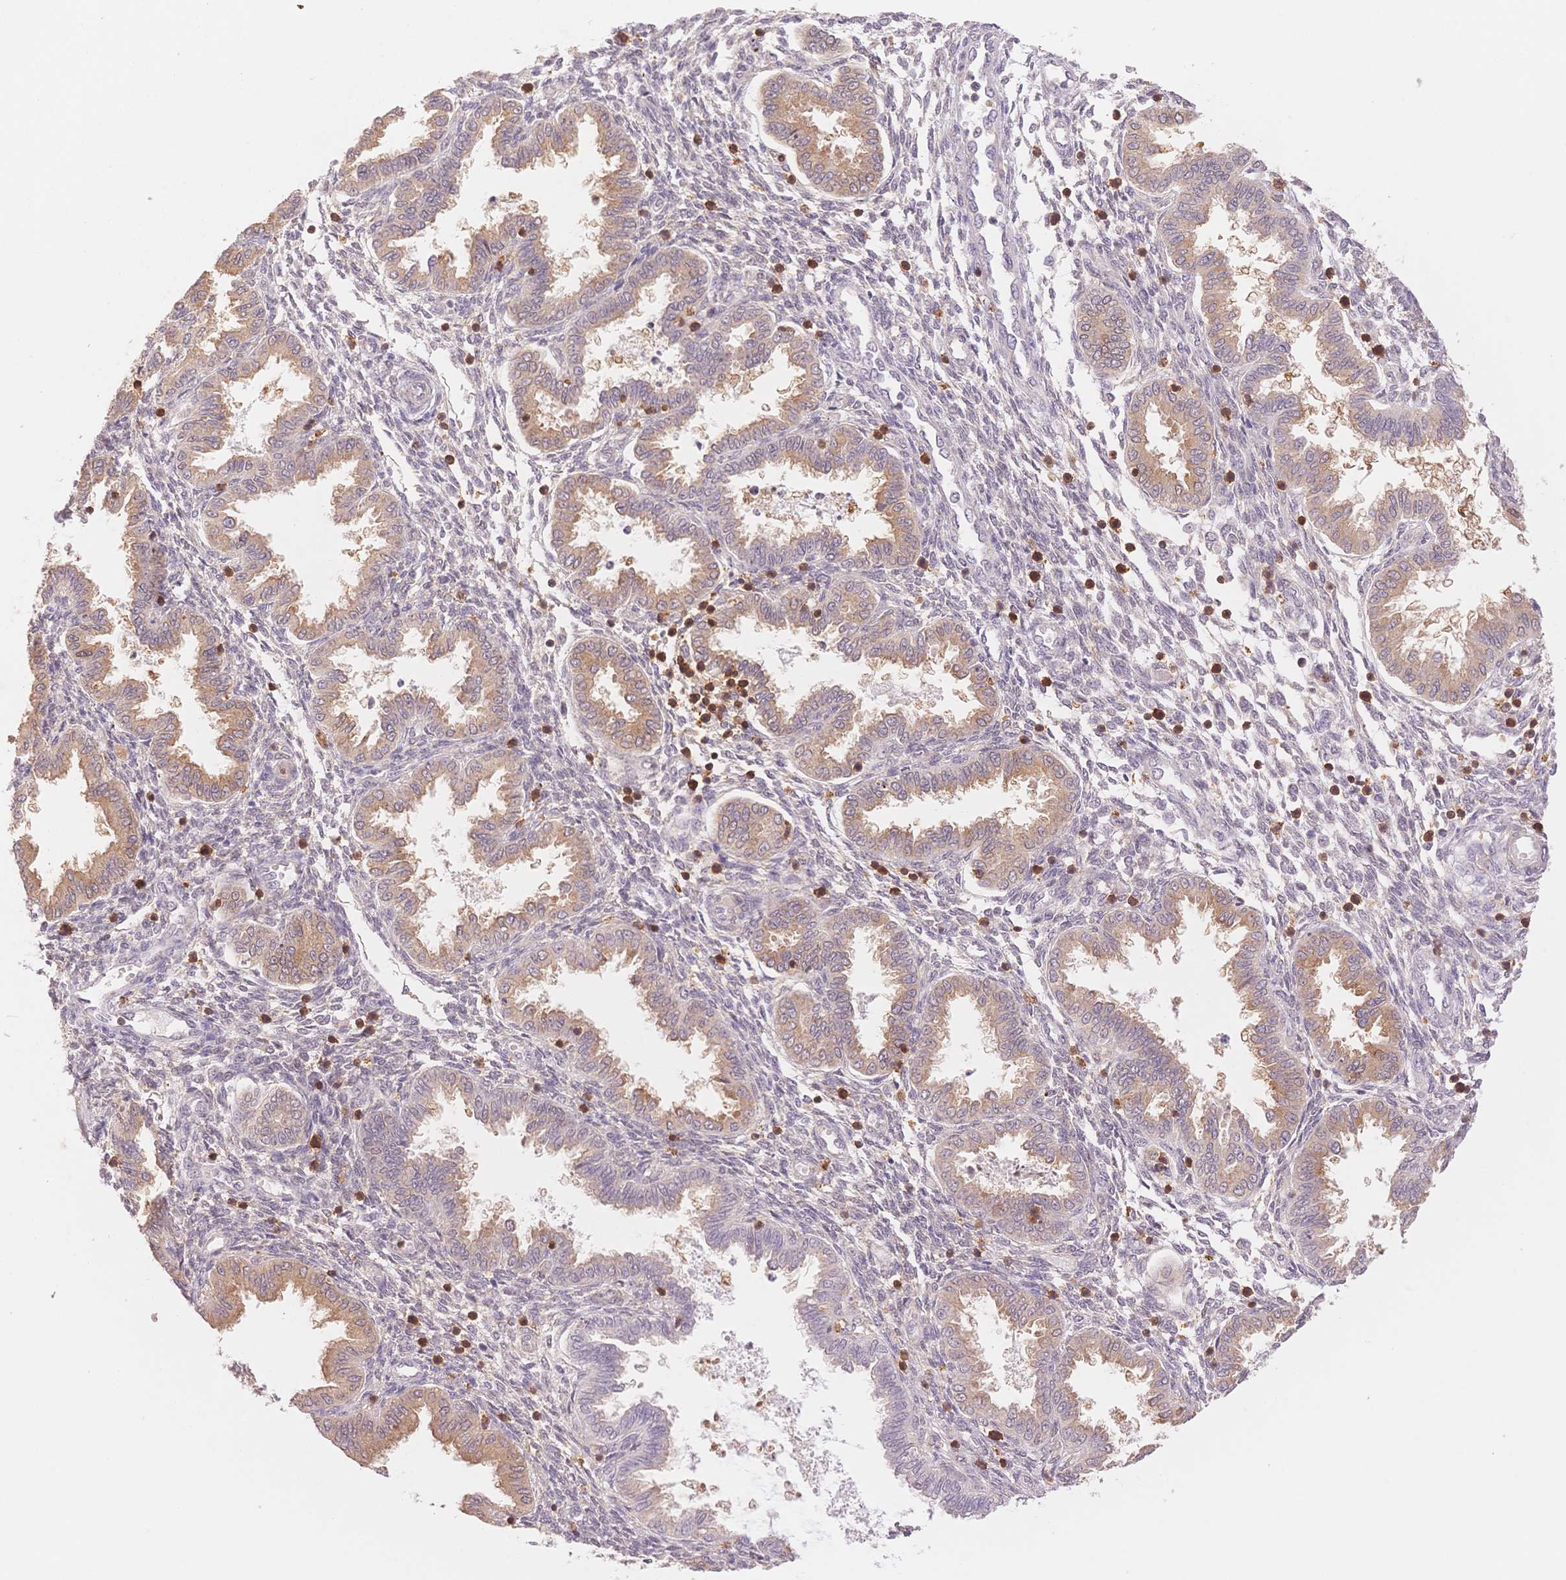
{"staining": {"intensity": "strong", "quantity": "<25%", "location": "cytoplasmic/membranous"}, "tissue": "endometrium", "cell_type": "Cells in endometrial stroma", "image_type": "normal", "snomed": [{"axis": "morphology", "description": "Normal tissue, NOS"}, {"axis": "topography", "description": "Endometrium"}], "caption": "Immunohistochemistry (IHC) (DAB (3,3'-diaminobenzidine)) staining of unremarkable human endometrium demonstrates strong cytoplasmic/membranous protein staining in about <25% of cells in endometrial stroma. Using DAB (brown) and hematoxylin (blue) stains, captured at high magnification using brightfield microscopy.", "gene": "STK39", "patient": {"sex": "female", "age": 33}}